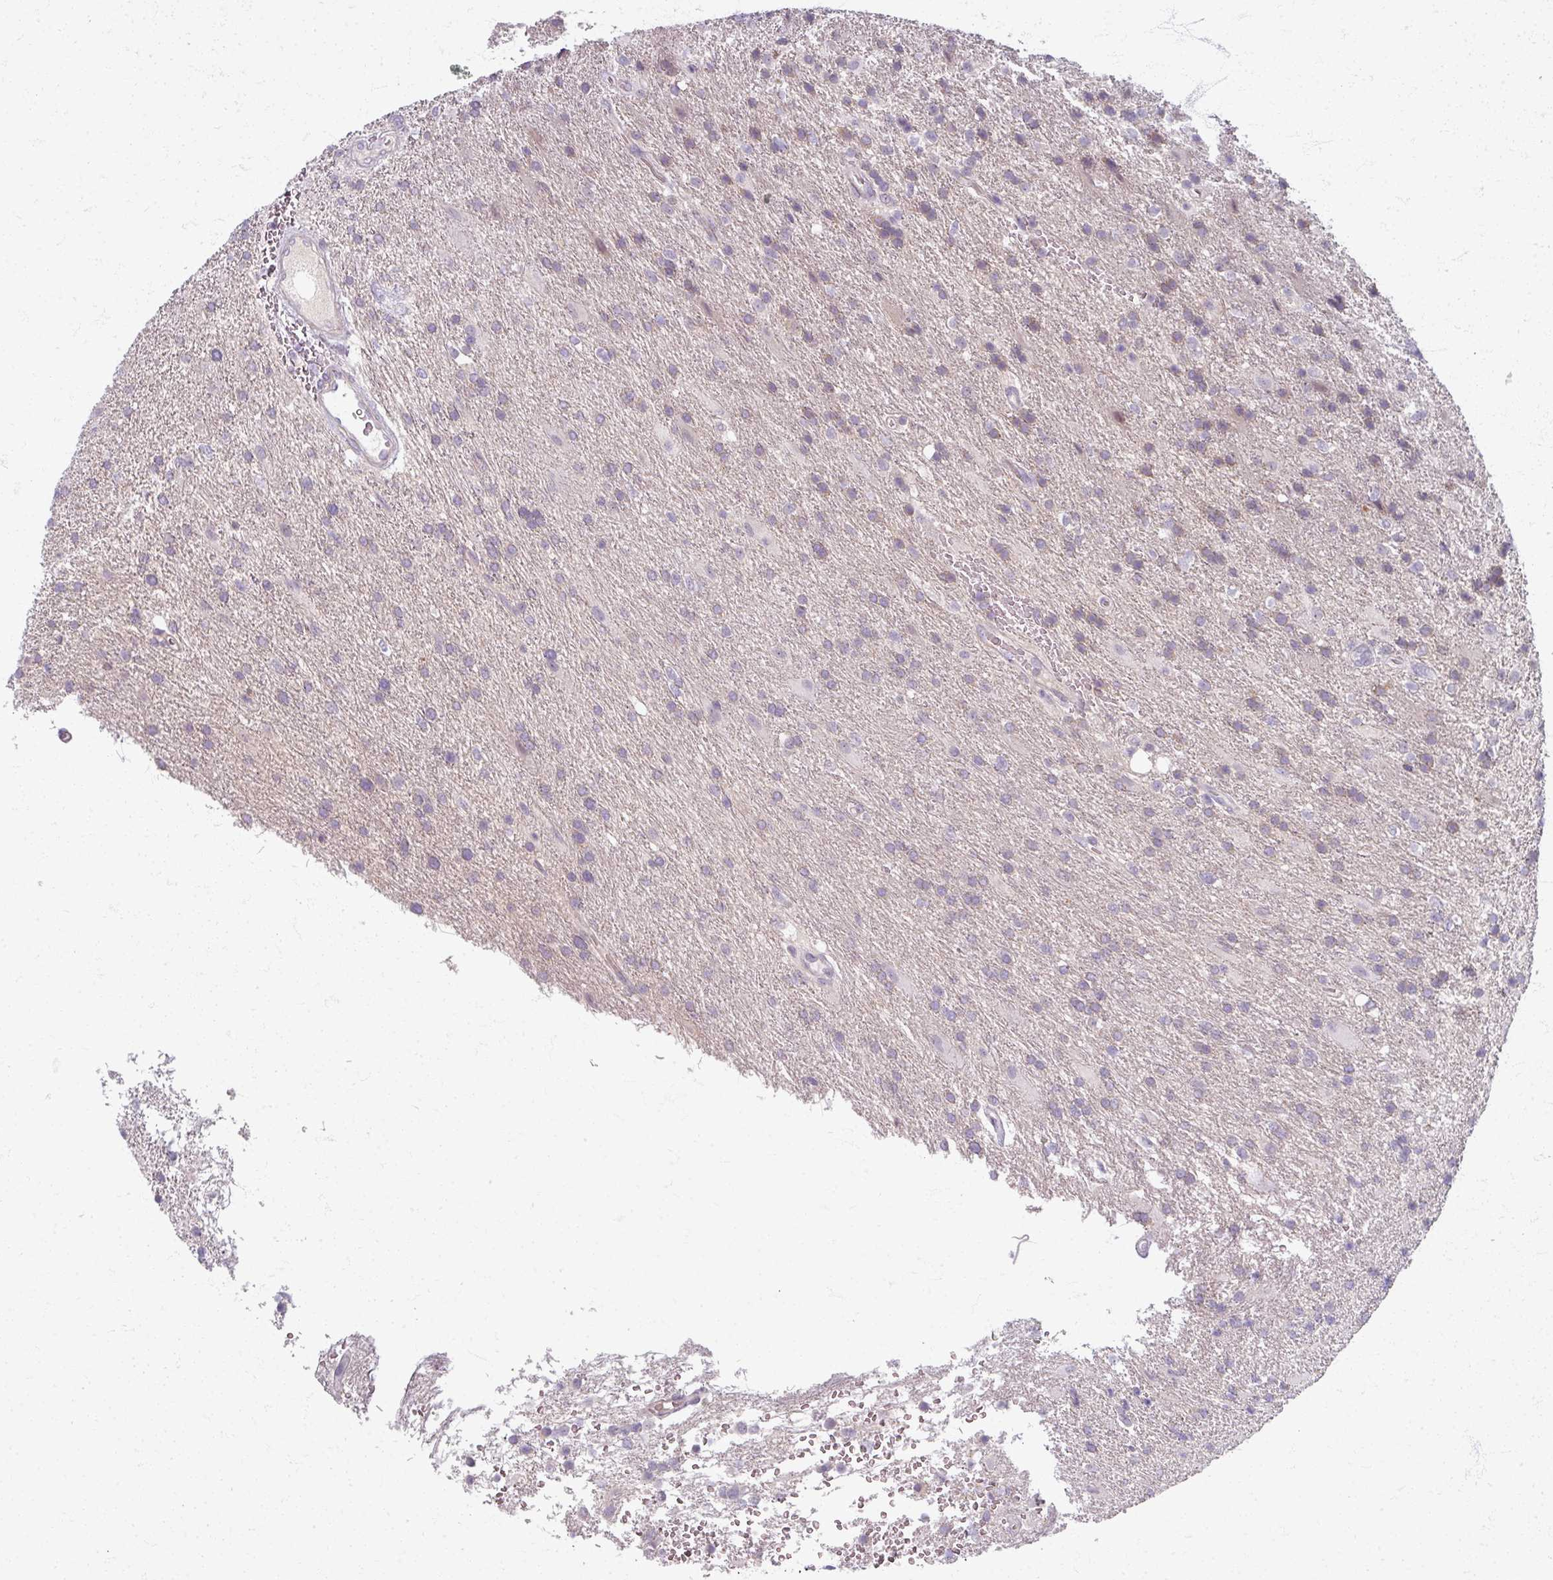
{"staining": {"intensity": "negative", "quantity": "none", "location": "none"}, "tissue": "glioma", "cell_type": "Tumor cells", "image_type": "cancer", "snomed": [{"axis": "morphology", "description": "Glioma, malignant, High grade"}, {"axis": "topography", "description": "Brain"}], "caption": "Immunohistochemical staining of malignant high-grade glioma displays no significant expression in tumor cells.", "gene": "TTLL7", "patient": {"sex": "male", "age": 56}}